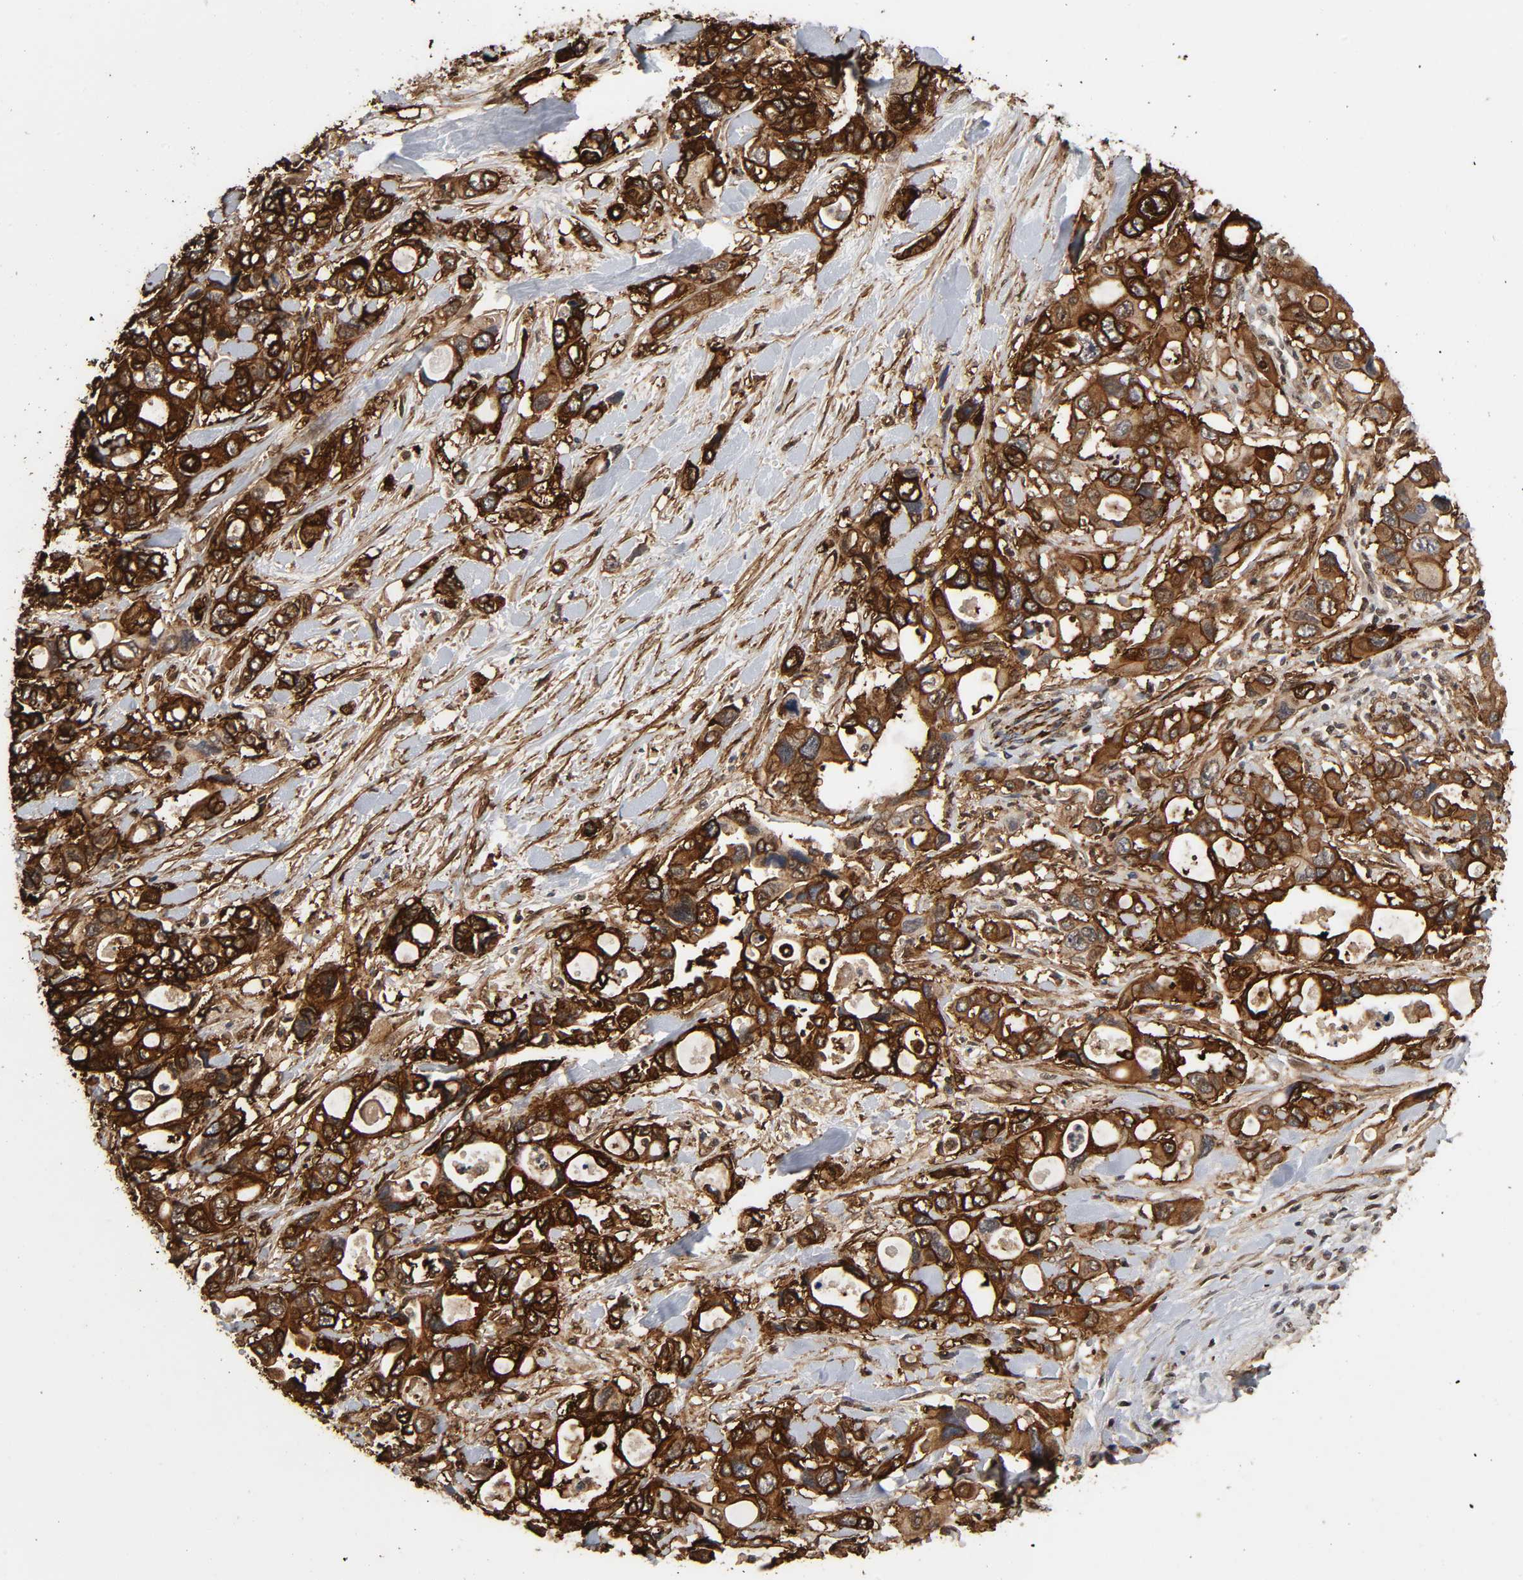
{"staining": {"intensity": "strong", "quantity": ">75%", "location": "cytoplasmic/membranous,nuclear"}, "tissue": "pancreatic cancer", "cell_type": "Tumor cells", "image_type": "cancer", "snomed": [{"axis": "morphology", "description": "Adenocarcinoma, NOS"}, {"axis": "topography", "description": "Pancreas"}], "caption": "Adenocarcinoma (pancreatic) stained with immunohistochemistry exhibits strong cytoplasmic/membranous and nuclear expression in about >75% of tumor cells.", "gene": "AHNAK2", "patient": {"sex": "male", "age": 46}}